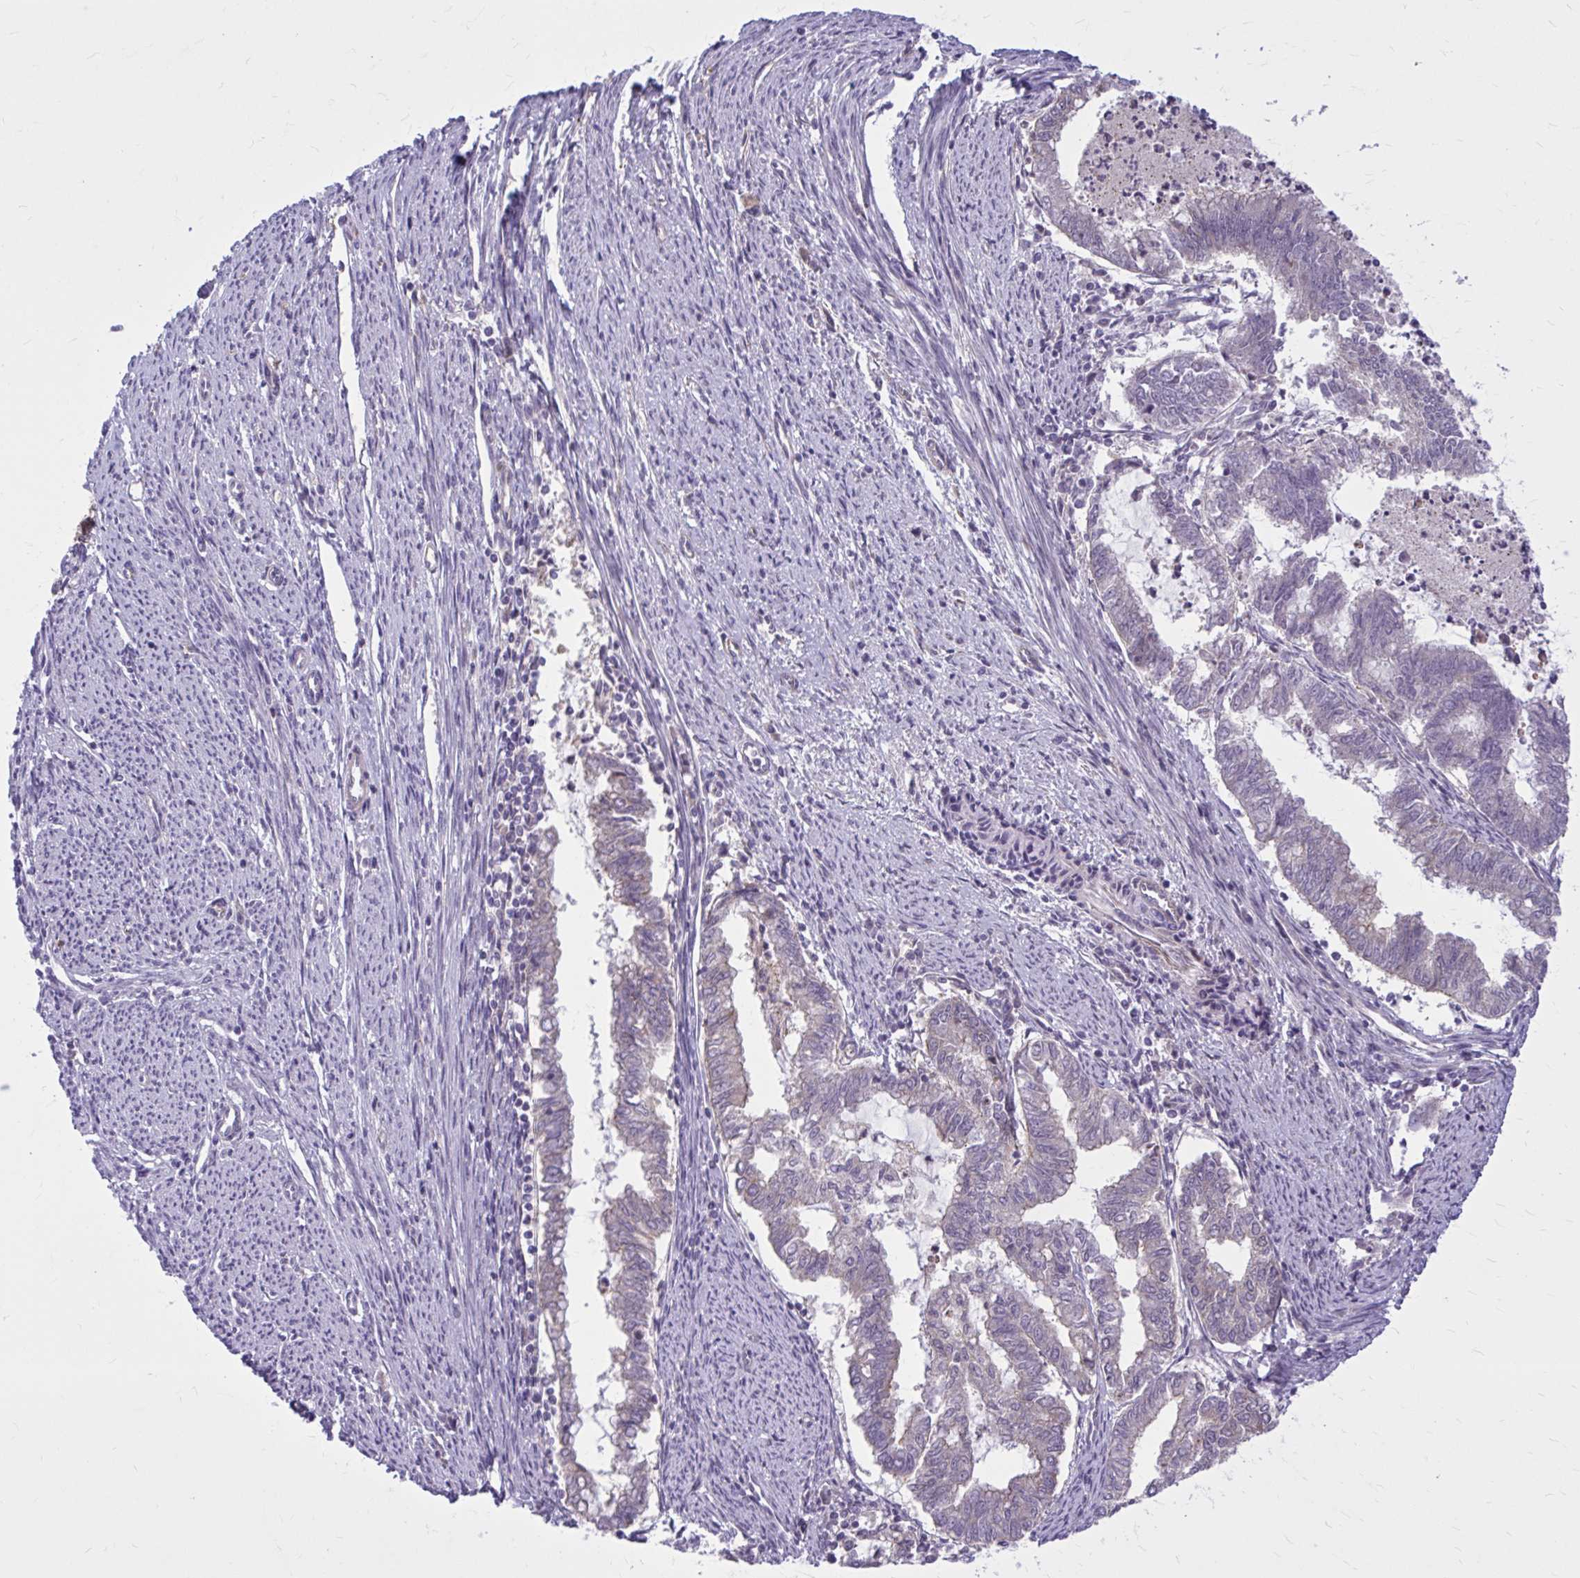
{"staining": {"intensity": "moderate", "quantity": "<25%", "location": "cytoplasmic/membranous"}, "tissue": "endometrial cancer", "cell_type": "Tumor cells", "image_type": "cancer", "snomed": [{"axis": "morphology", "description": "Adenocarcinoma, NOS"}, {"axis": "topography", "description": "Endometrium"}], "caption": "This image shows IHC staining of human endometrial cancer (adenocarcinoma), with low moderate cytoplasmic/membranous expression in approximately <25% of tumor cells.", "gene": "SNF8", "patient": {"sex": "female", "age": 79}}